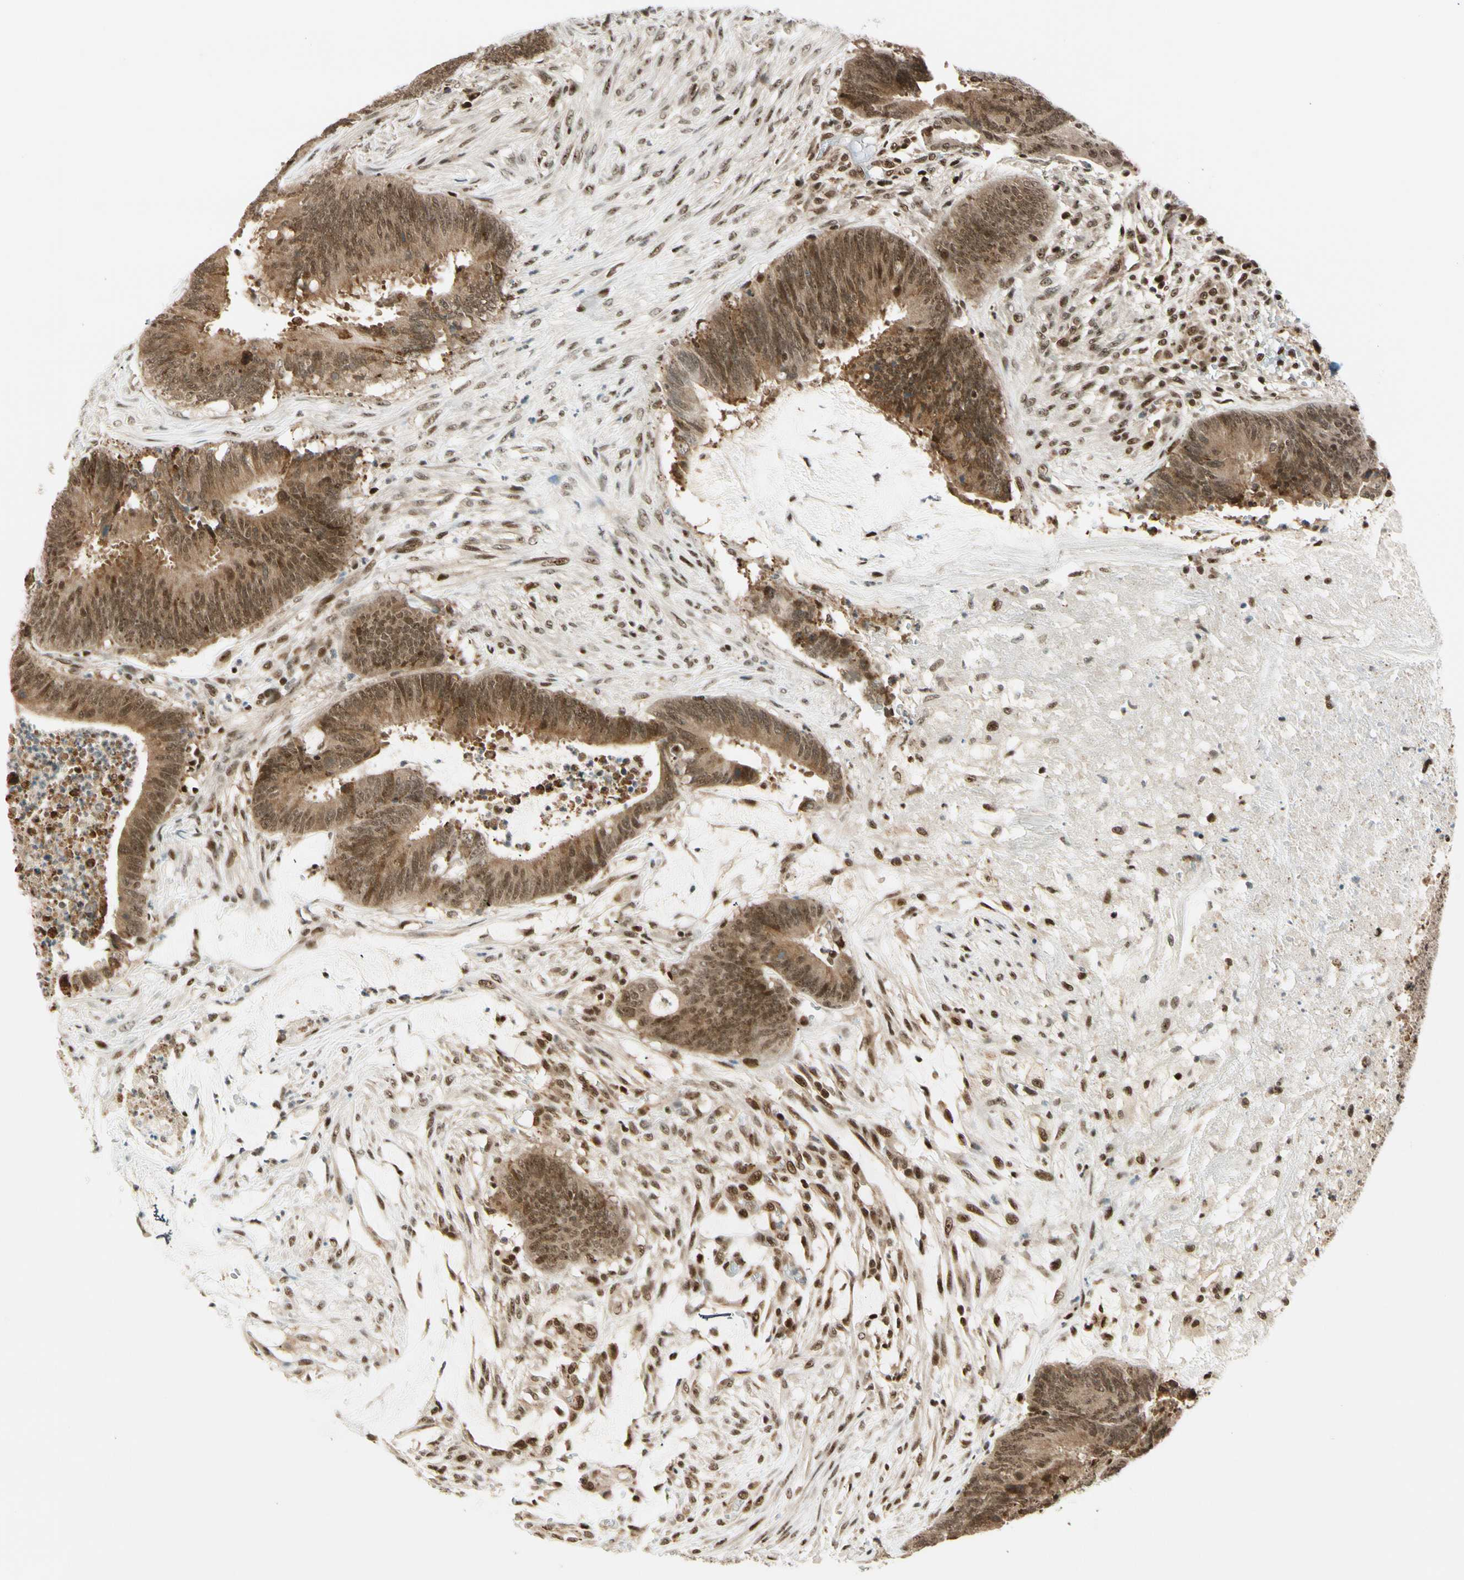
{"staining": {"intensity": "moderate", "quantity": ">75%", "location": "cytoplasmic/membranous,nuclear"}, "tissue": "colorectal cancer", "cell_type": "Tumor cells", "image_type": "cancer", "snomed": [{"axis": "morphology", "description": "Adenocarcinoma, NOS"}, {"axis": "topography", "description": "Rectum"}], "caption": "The image displays immunohistochemical staining of colorectal cancer (adenocarcinoma). There is moderate cytoplasmic/membranous and nuclear expression is appreciated in approximately >75% of tumor cells.", "gene": "DAXX", "patient": {"sex": "female", "age": 66}}